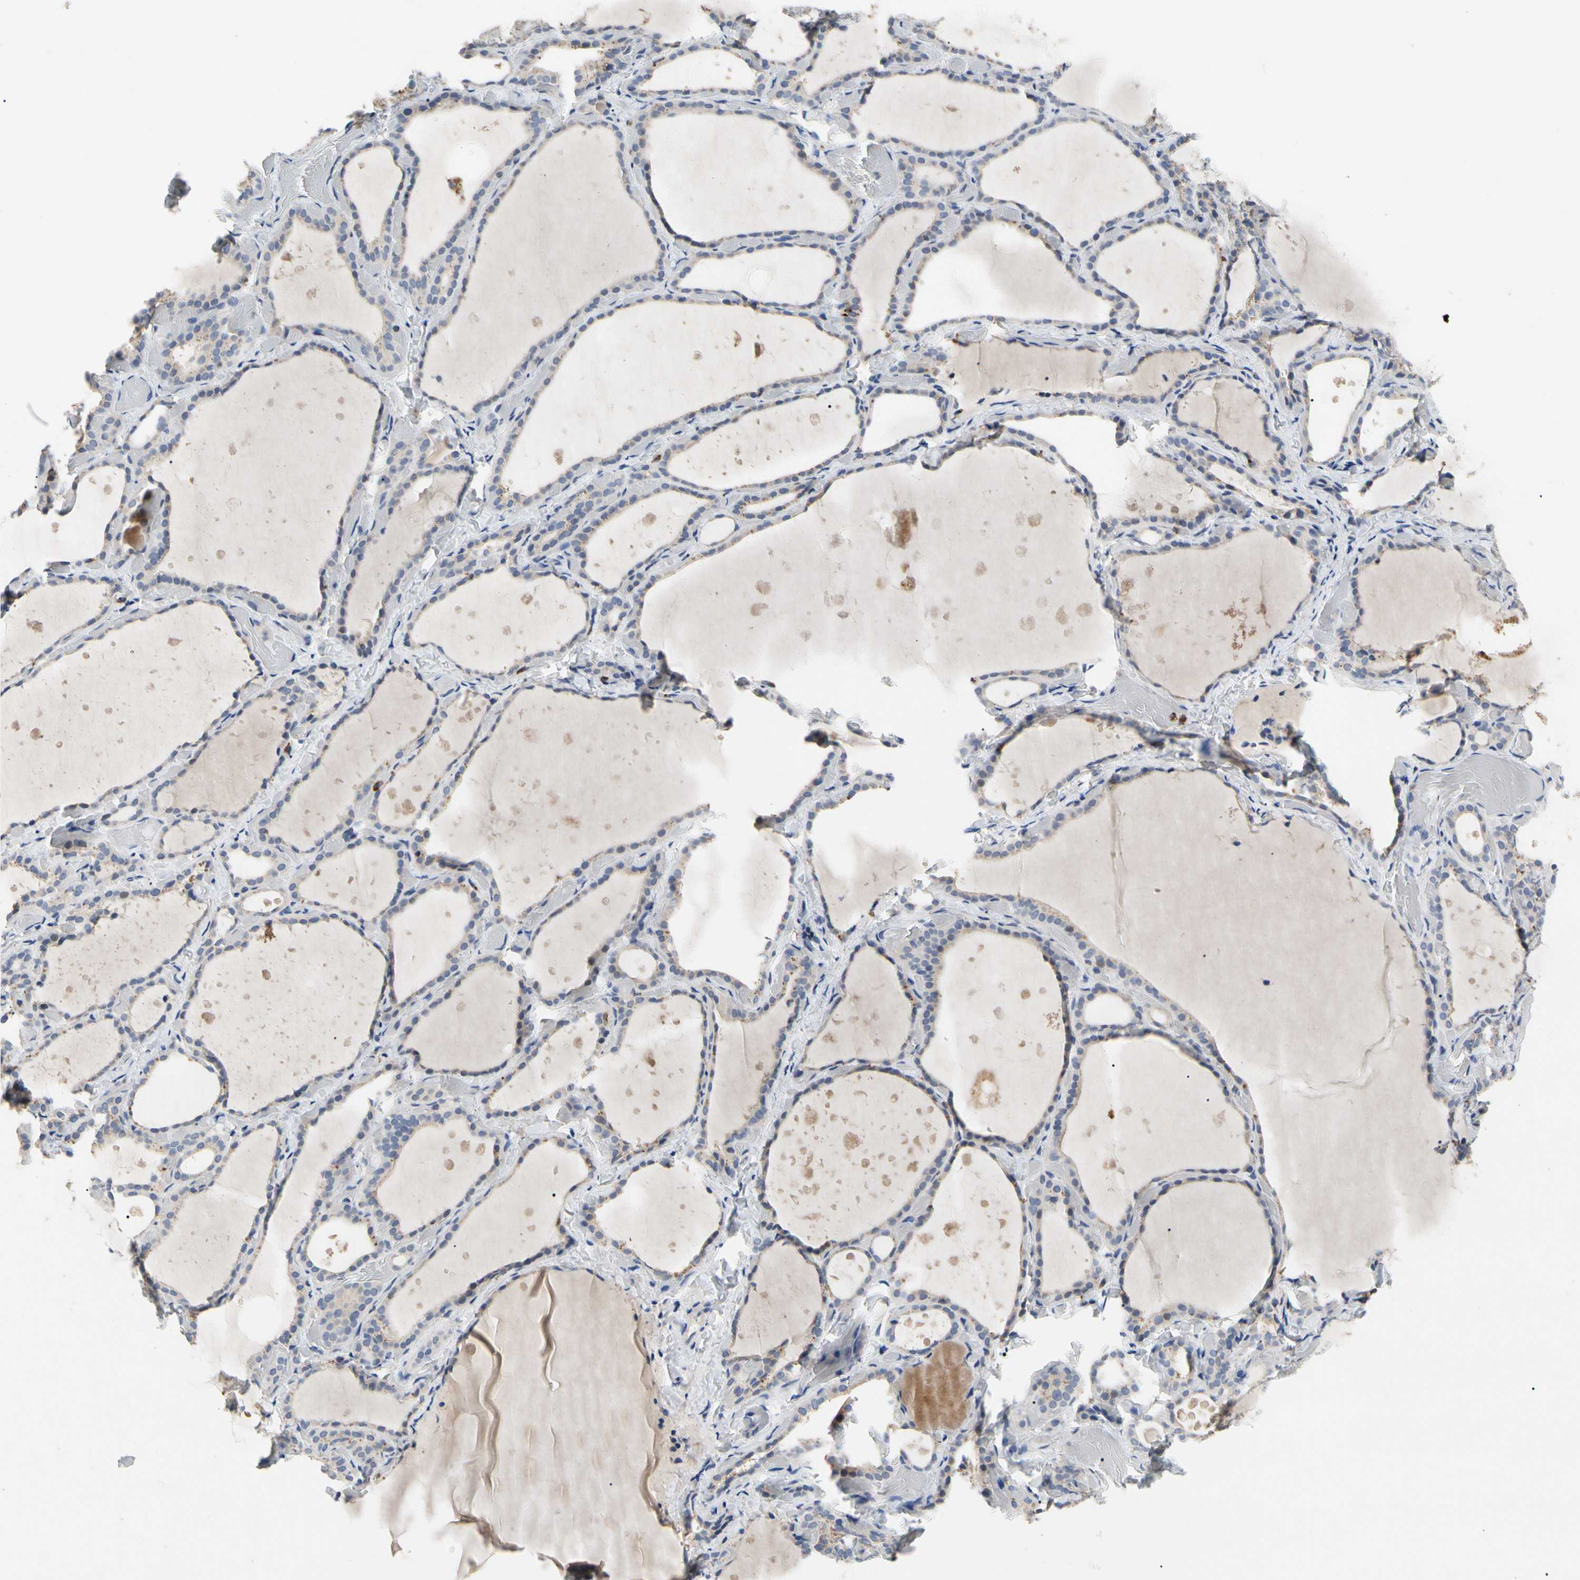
{"staining": {"intensity": "weak", "quantity": ">75%", "location": "cytoplasmic/membranous"}, "tissue": "thyroid gland", "cell_type": "Glandular cells", "image_type": "normal", "snomed": [{"axis": "morphology", "description": "Normal tissue, NOS"}, {"axis": "topography", "description": "Thyroid gland"}], "caption": "Thyroid gland stained with immunohistochemistry (IHC) exhibits weak cytoplasmic/membranous positivity in about >75% of glandular cells. Using DAB (3,3'-diaminobenzidine) (brown) and hematoxylin (blue) stains, captured at high magnification using brightfield microscopy.", "gene": "ADA2", "patient": {"sex": "female", "age": 44}}